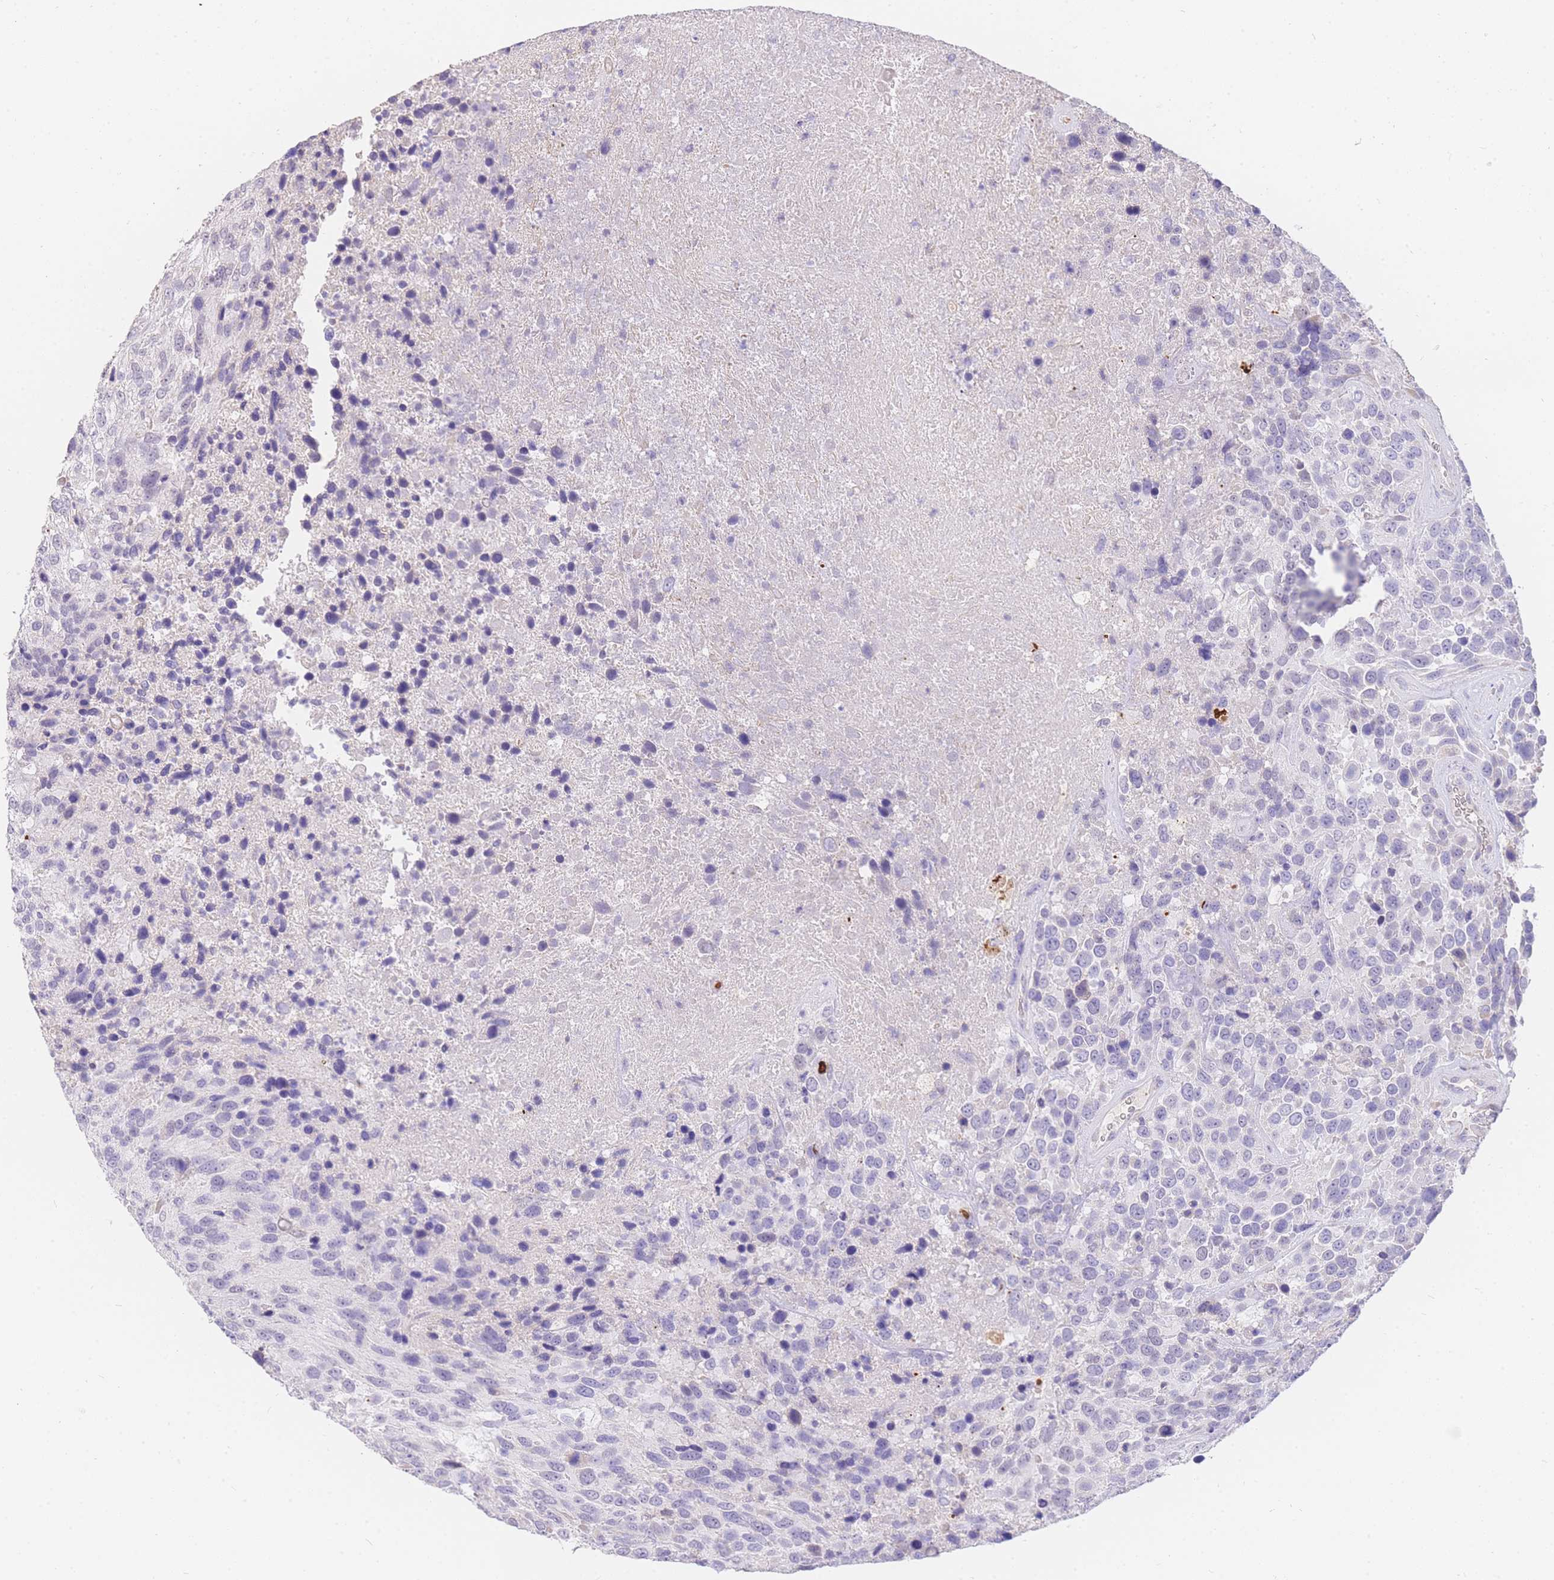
{"staining": {"intensity": "negative", "quantity": "none", "location": "none"}, "tissue": "urothelial cancer", "cell_type": "Tumor cells", "image_type": "cancer", "snomed": [{"axis": "morphology", "description": "Urothelial carcinoma, High grade"}, {"axis": "topography", "description": "Urinary bladder"}], "caption": "Urothelial cancer stained for a protein using IHC reveals no staining tumor cells.", "gene": "C2orf88", "patient": {"sex": "female", "age": 70}}